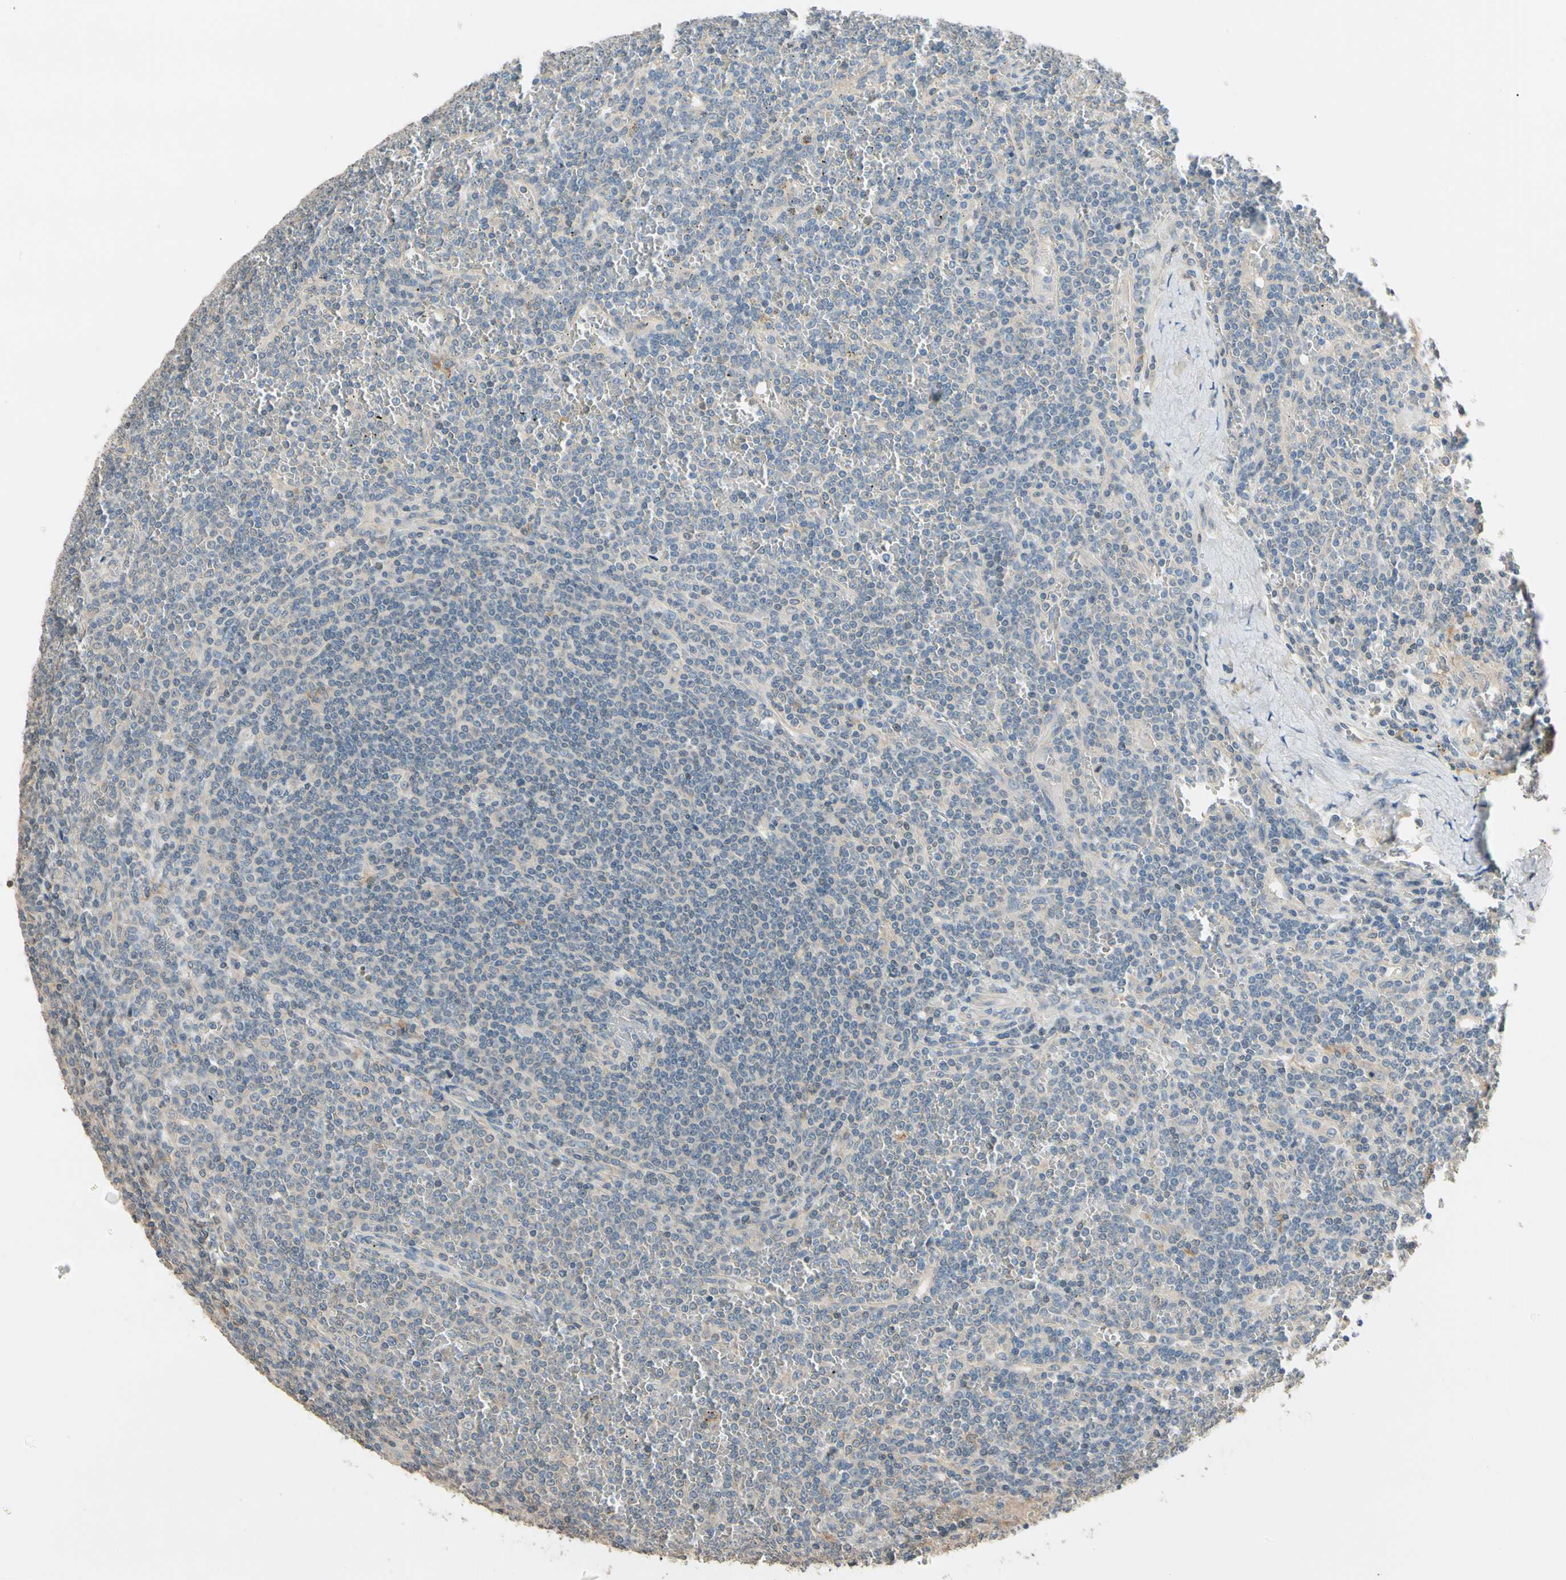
{"staining": {"intensity": "weak", "quantity": "<25%", "location": "cytoplasmic/membranous"}, "tissue": "lymphoma", "cell_type": "Tumor cells", "image_type": "cancer", "snomed": [{"axis": "morphology", "description": "Malignant lymphoma, non-Hodgkin's type, Low grade"}, {"axis": "topography", "description": "Spleen"}], "caption": "Protein analysis of lymphoma displays no significant staining in tumor cells. (DAB (3,3'-diaminobenzidine) IHC, high magnification).", "gene": "MAP3K7", "patient": {"sex": "female", "age": 19}}